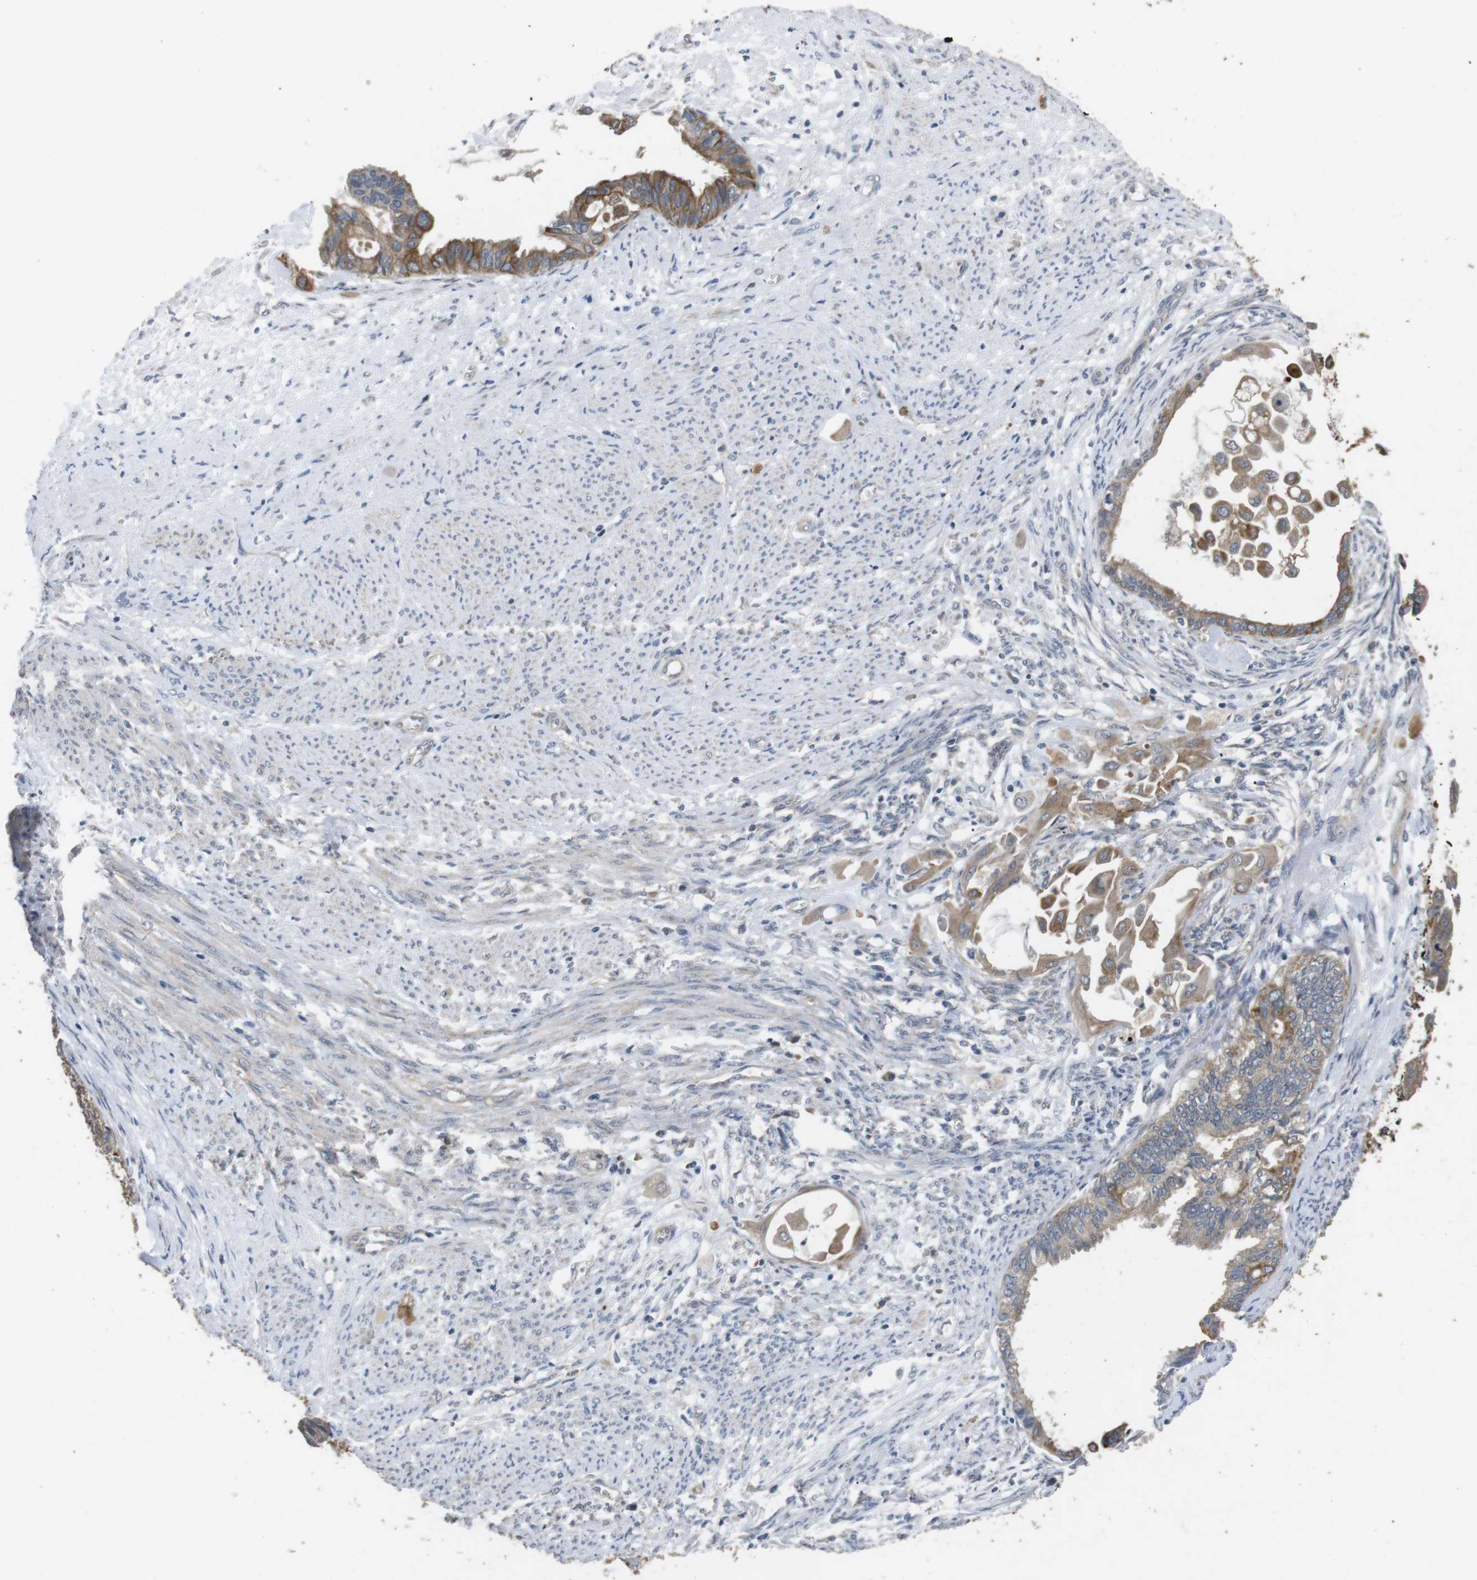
{"staining": {"intensity": "moderate", "quantity": ">75%", "location": "cytoplasmic/membranous"}, "tissue": "cervical cancer", "cell_type": "Tumor cells", "image_type": "cancer", "snomed": [{"axis": "morphology", "description": "Normal tissue, NOS"}, {"axis": "morphology", "description": "Adenocarcinoma, NOS"}, {"axis": "topography", "description": "Cervix"}, {"axis": "topography", "description": "Endometrium"}], "caption": "Protein positivity by immunohistochemistry (IHC) reveals moderate cytoplasmic/membranous expression in about >75% of tumor cells in cervical cancer. The staining was performed using DAB to visualize the protein expression in brown, while the nuclei were stained in blue with hematoxylin (Magnification: 20x).", "gene": "ADGRL3", "patient": {"sex": "female", "age": 86}}